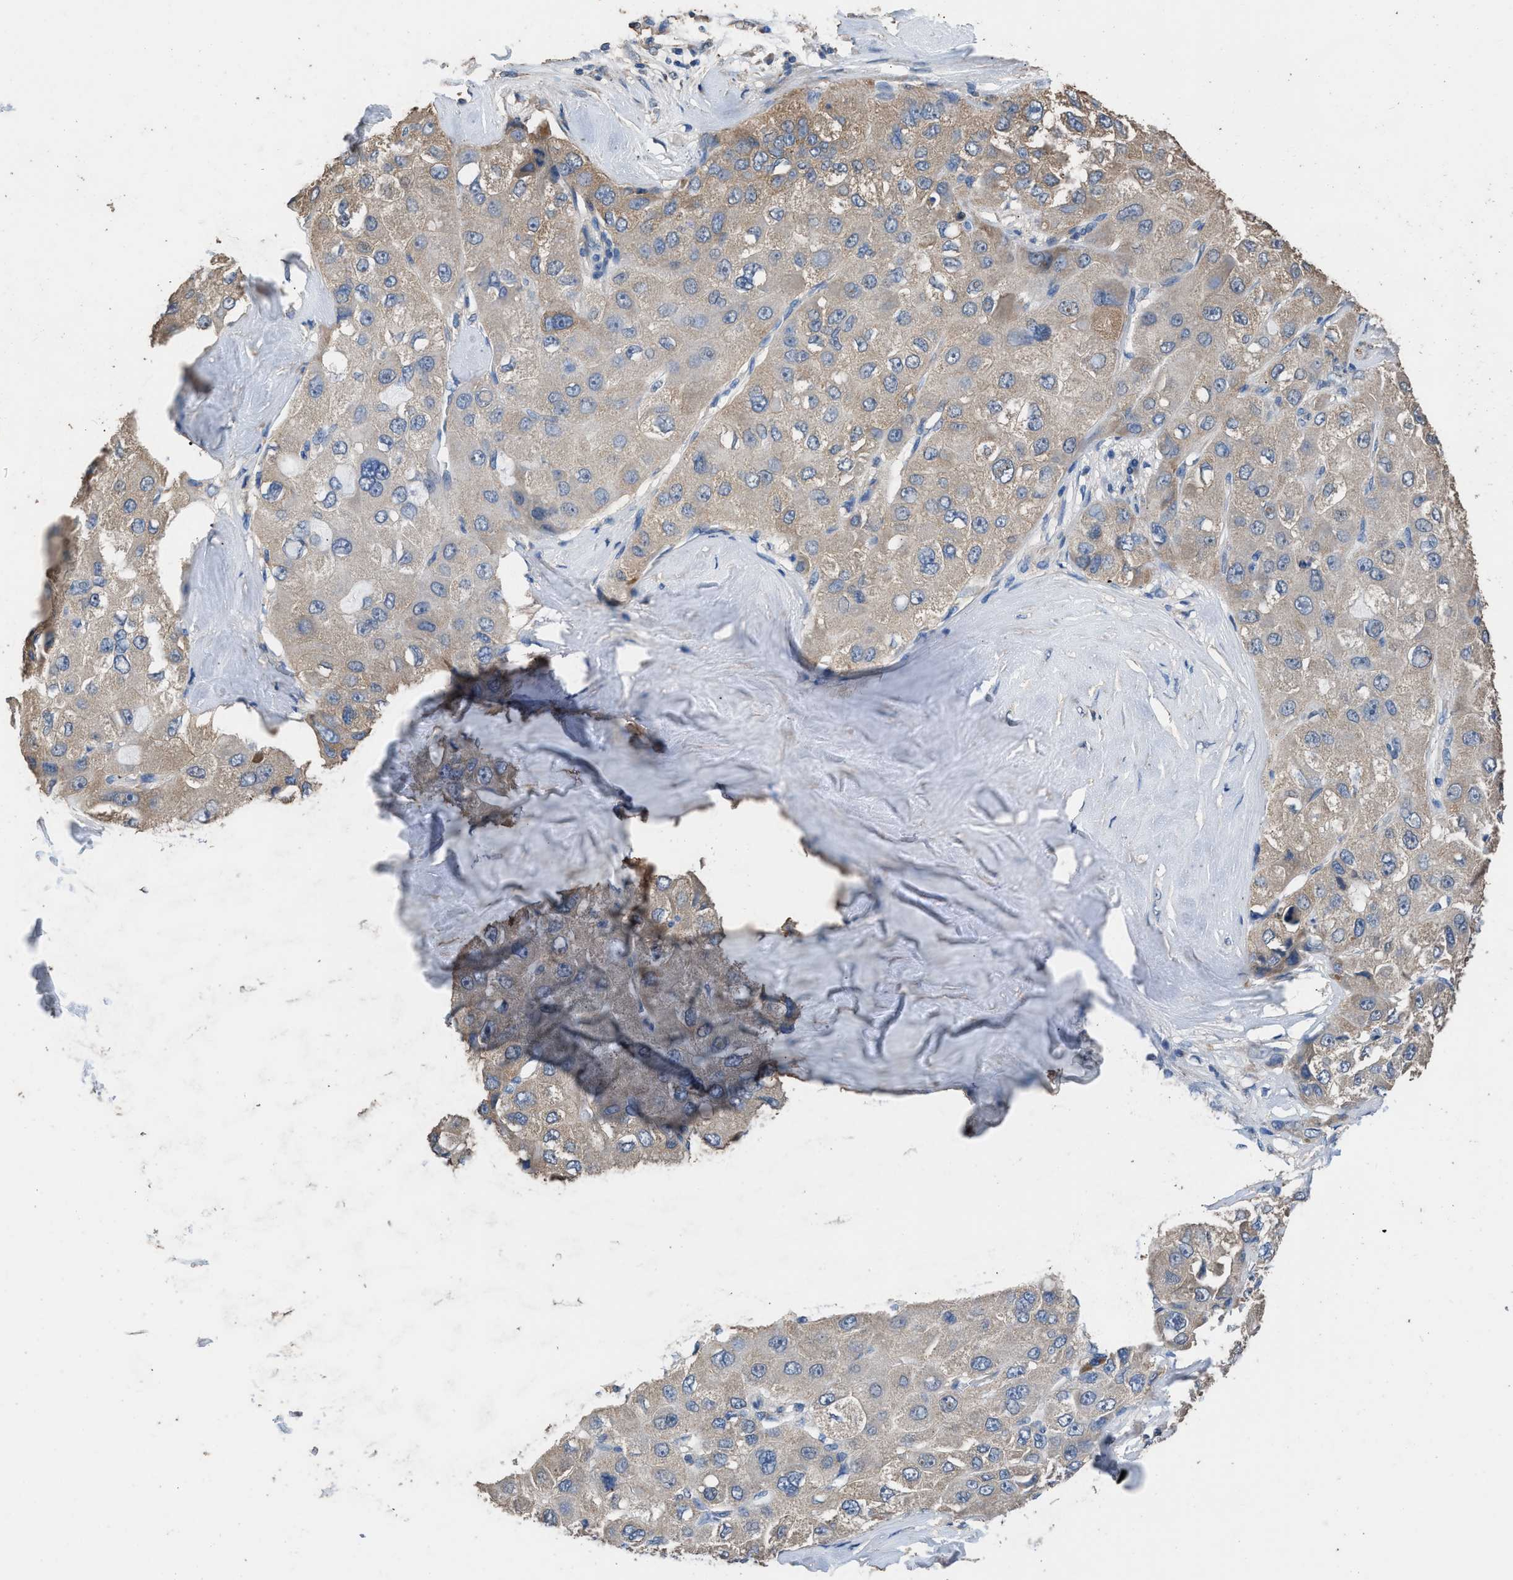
{"staining": {"intensity": "weak", "quantity": "25%-75%", "location": "cytoplasmic/membranous"}, "tissue": "liver cancer", "cell_type": "Tumor cells", "image_type": "cancer", "snomed": [{"axis": "morphology", "description": "Carcinoma, Hepatocellular, NOS"}, {"axis": "topography", "description": "Liver"}], "caption": "Immunohistochemical staining of liver hepatocellular carcinoma exhibits low levels of weak cytoplasmic/membranous protein staining in about 25%-75% of tumor cells.", "gene": "ITSN1", "patient": {"sex": "male", "age": 80}}